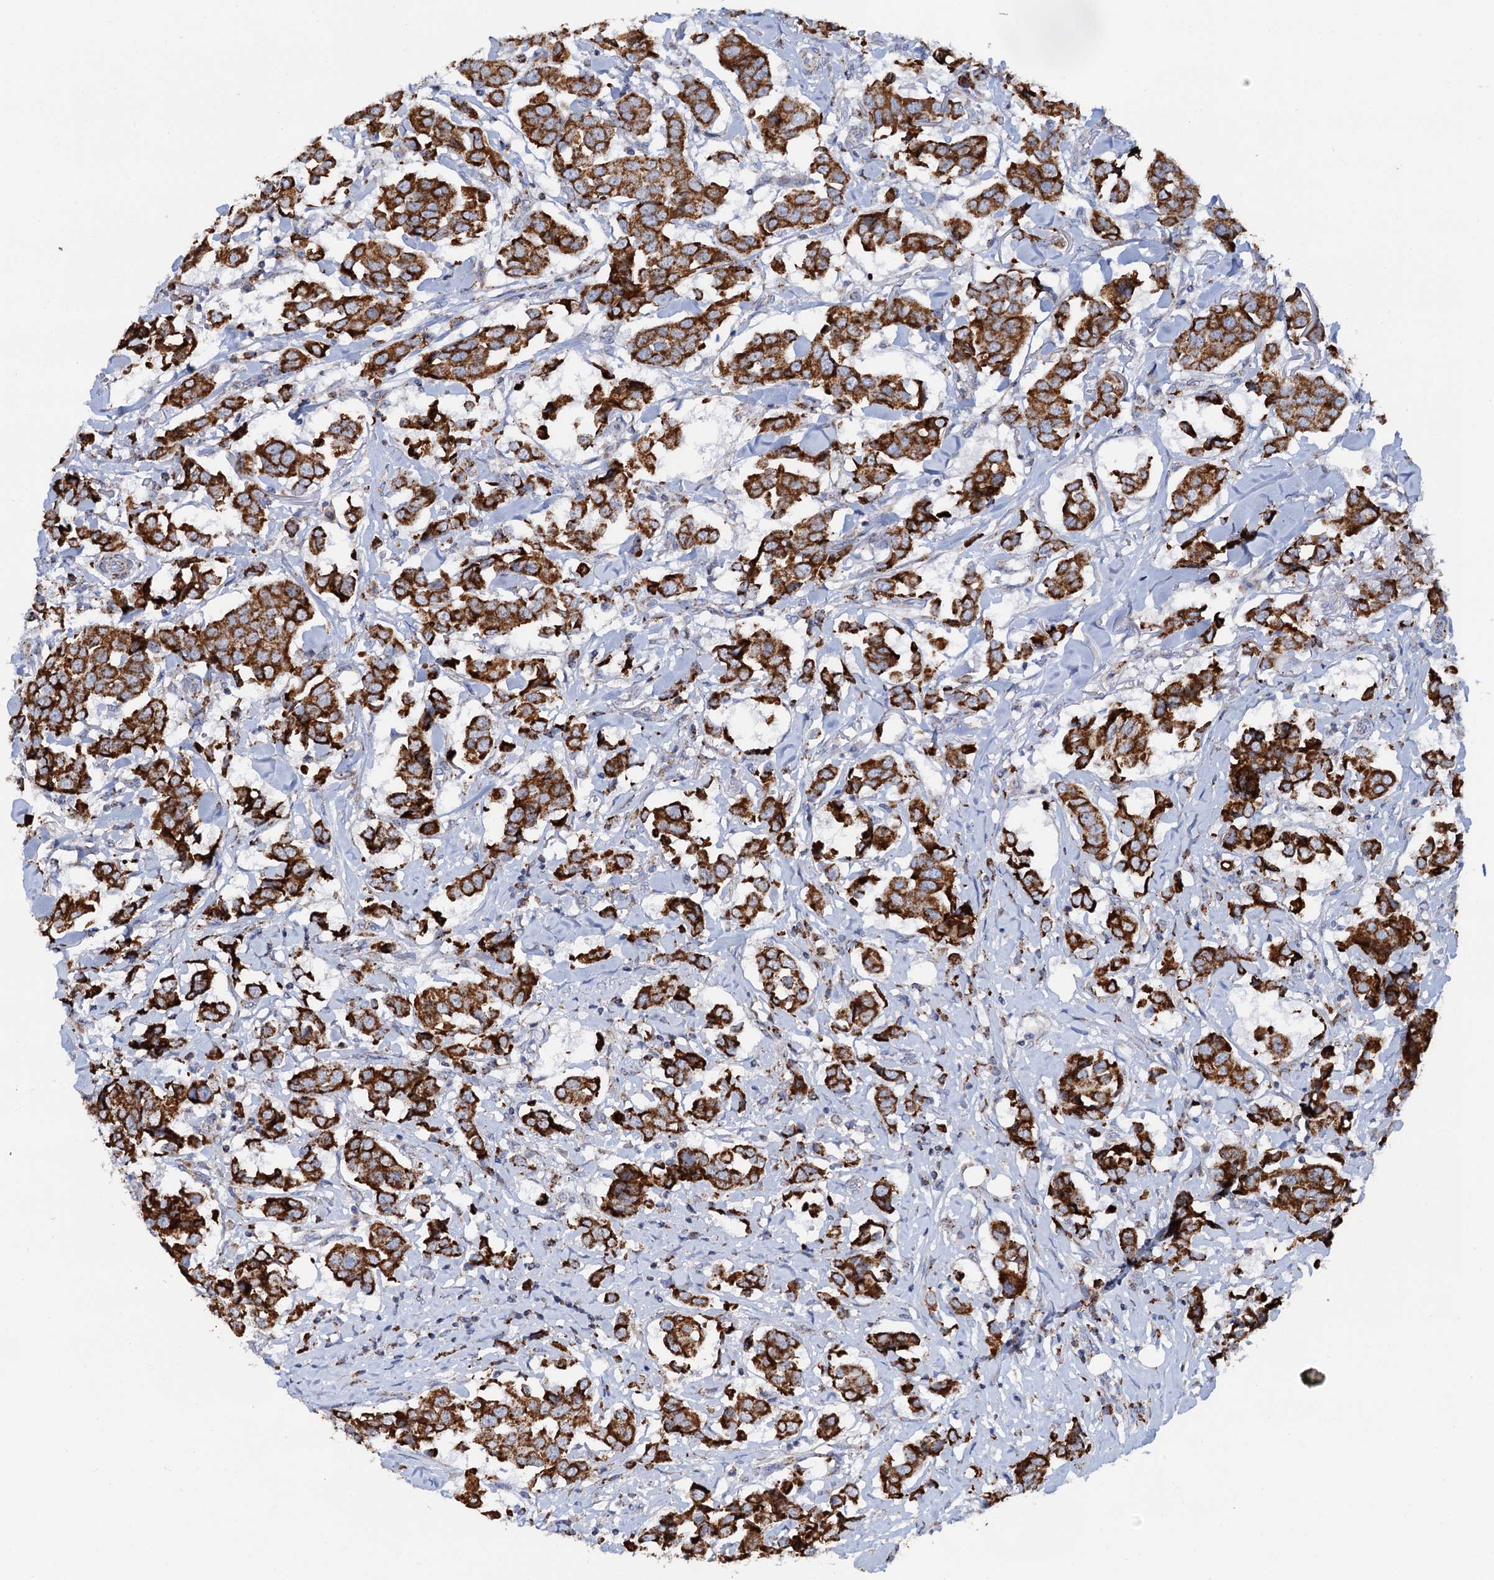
{"staining": {"intensity": "strong", "quantity": ">75%", "location": "cytoplasmic/membranous"}, "tissue": "breast cancer", "cell_type": "Tumor cells", "image_type": "cancer", "snomed": [{"axis": "morphology", "description": "Duct carcinoma"}, {"axis": "topography", "description": "Breast"}], "caption": "Immunohistochemical staining of breast infiltrating ductal carcinoma shows strong cytoplasmic/membranous protein positivity in approximately >75% of tumor cells.", "gene": "C2CD3", "patient": {"sex": "female", "age": 80}}